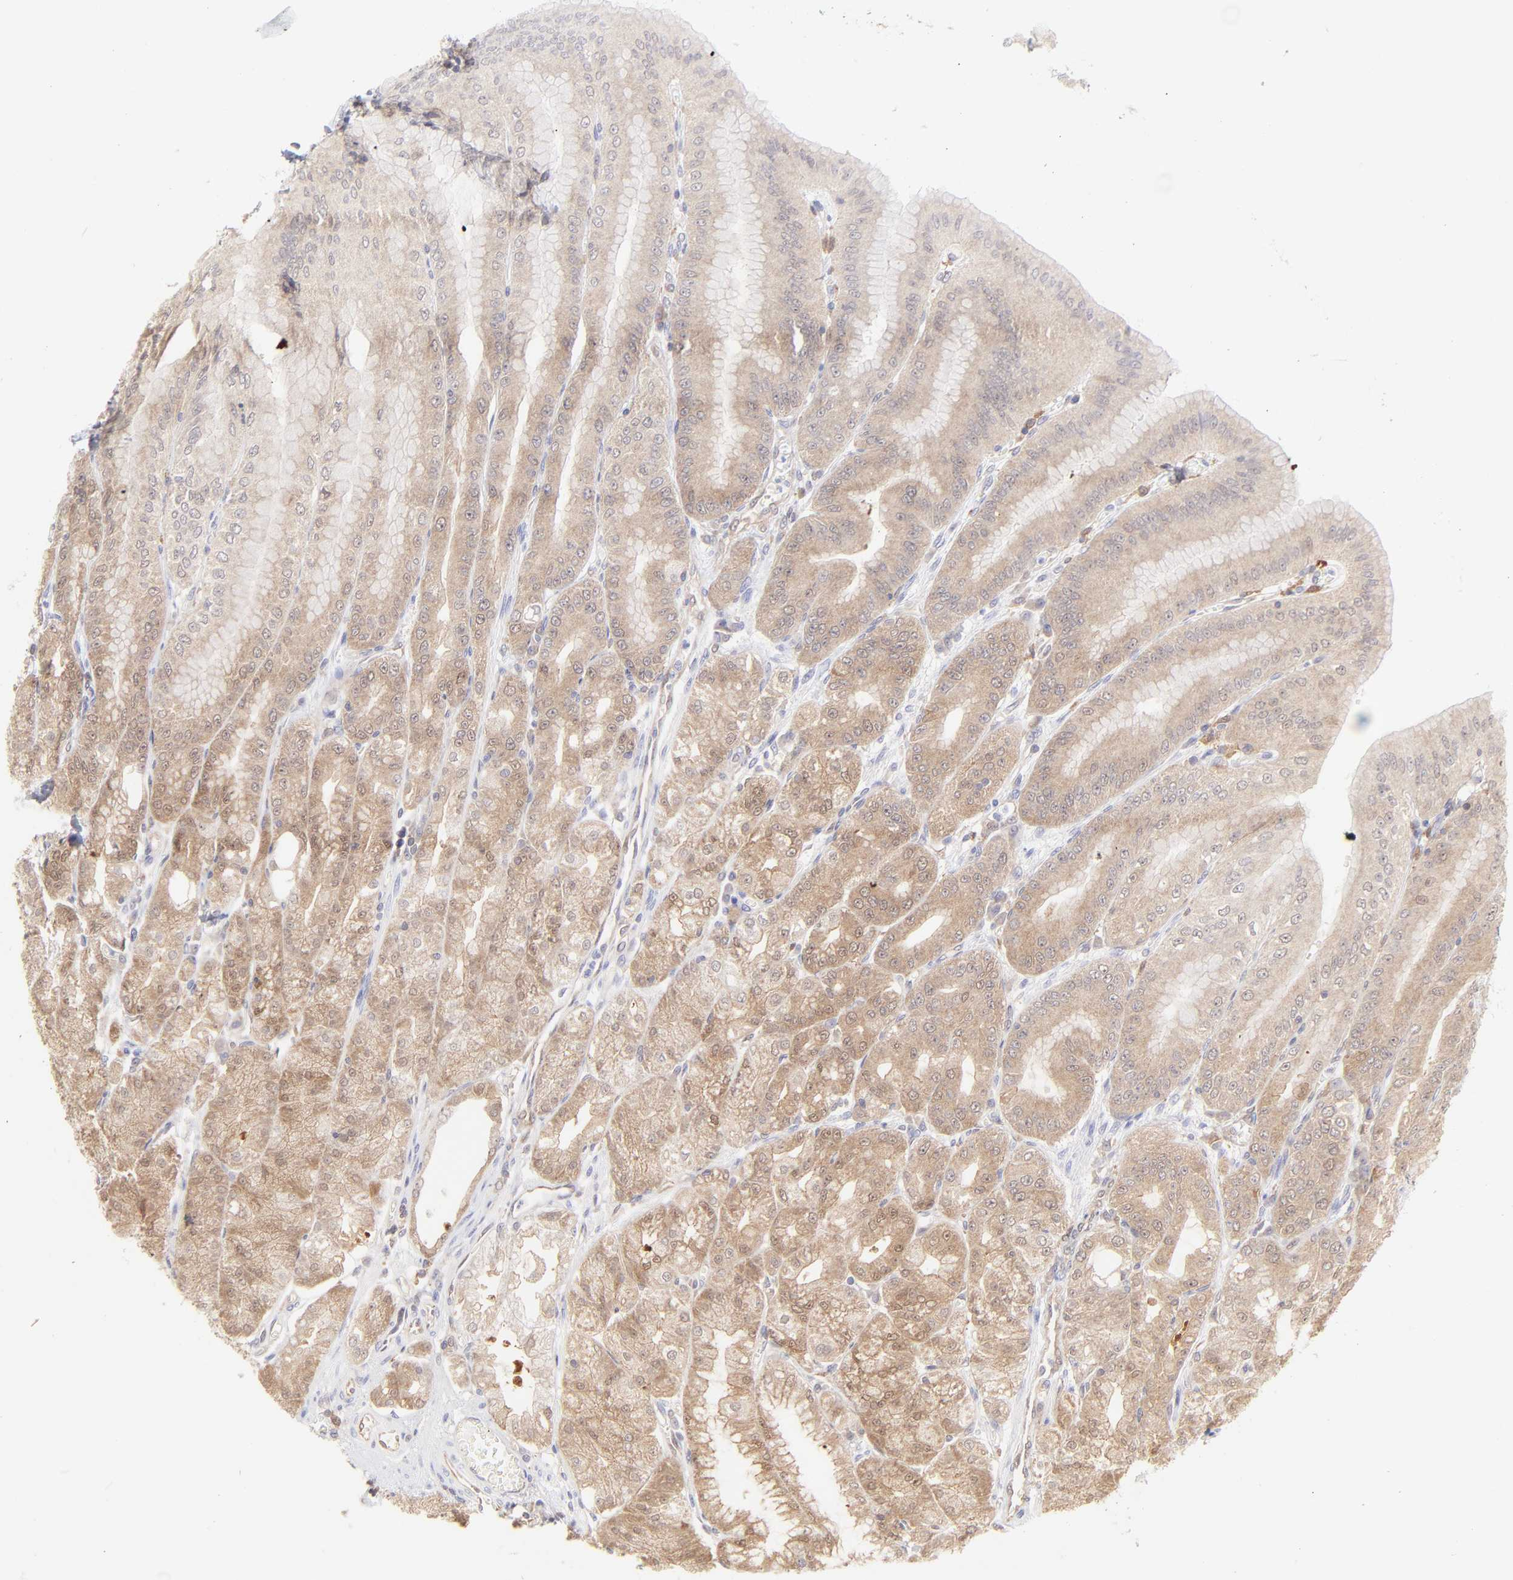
{"staining": {"intensity": "moderate", "quantity": "25%-75%", "location": "cytoplasmic/membranous,nuclear"}, "tissue": "stomach", "cell_type": "Glandular cells", "image_type": "normal", "snomed": [{"axis": "morphology", "description": "Normal tissue, NOS"}, {"axis": "topography", "description": "Stomach, lower"}], "caption": "The image reveals staining of benign stomach, revealing moderate cytoplasmic/membranous,nuclear protein staining (brown color) within glandular cells. (DAB (3,3'-diaminobenzidine) = brown stain, brightfield microscopy at high magnification).", "gene": "HYAL1", "patient": {"sex": "male", "age": 71}}